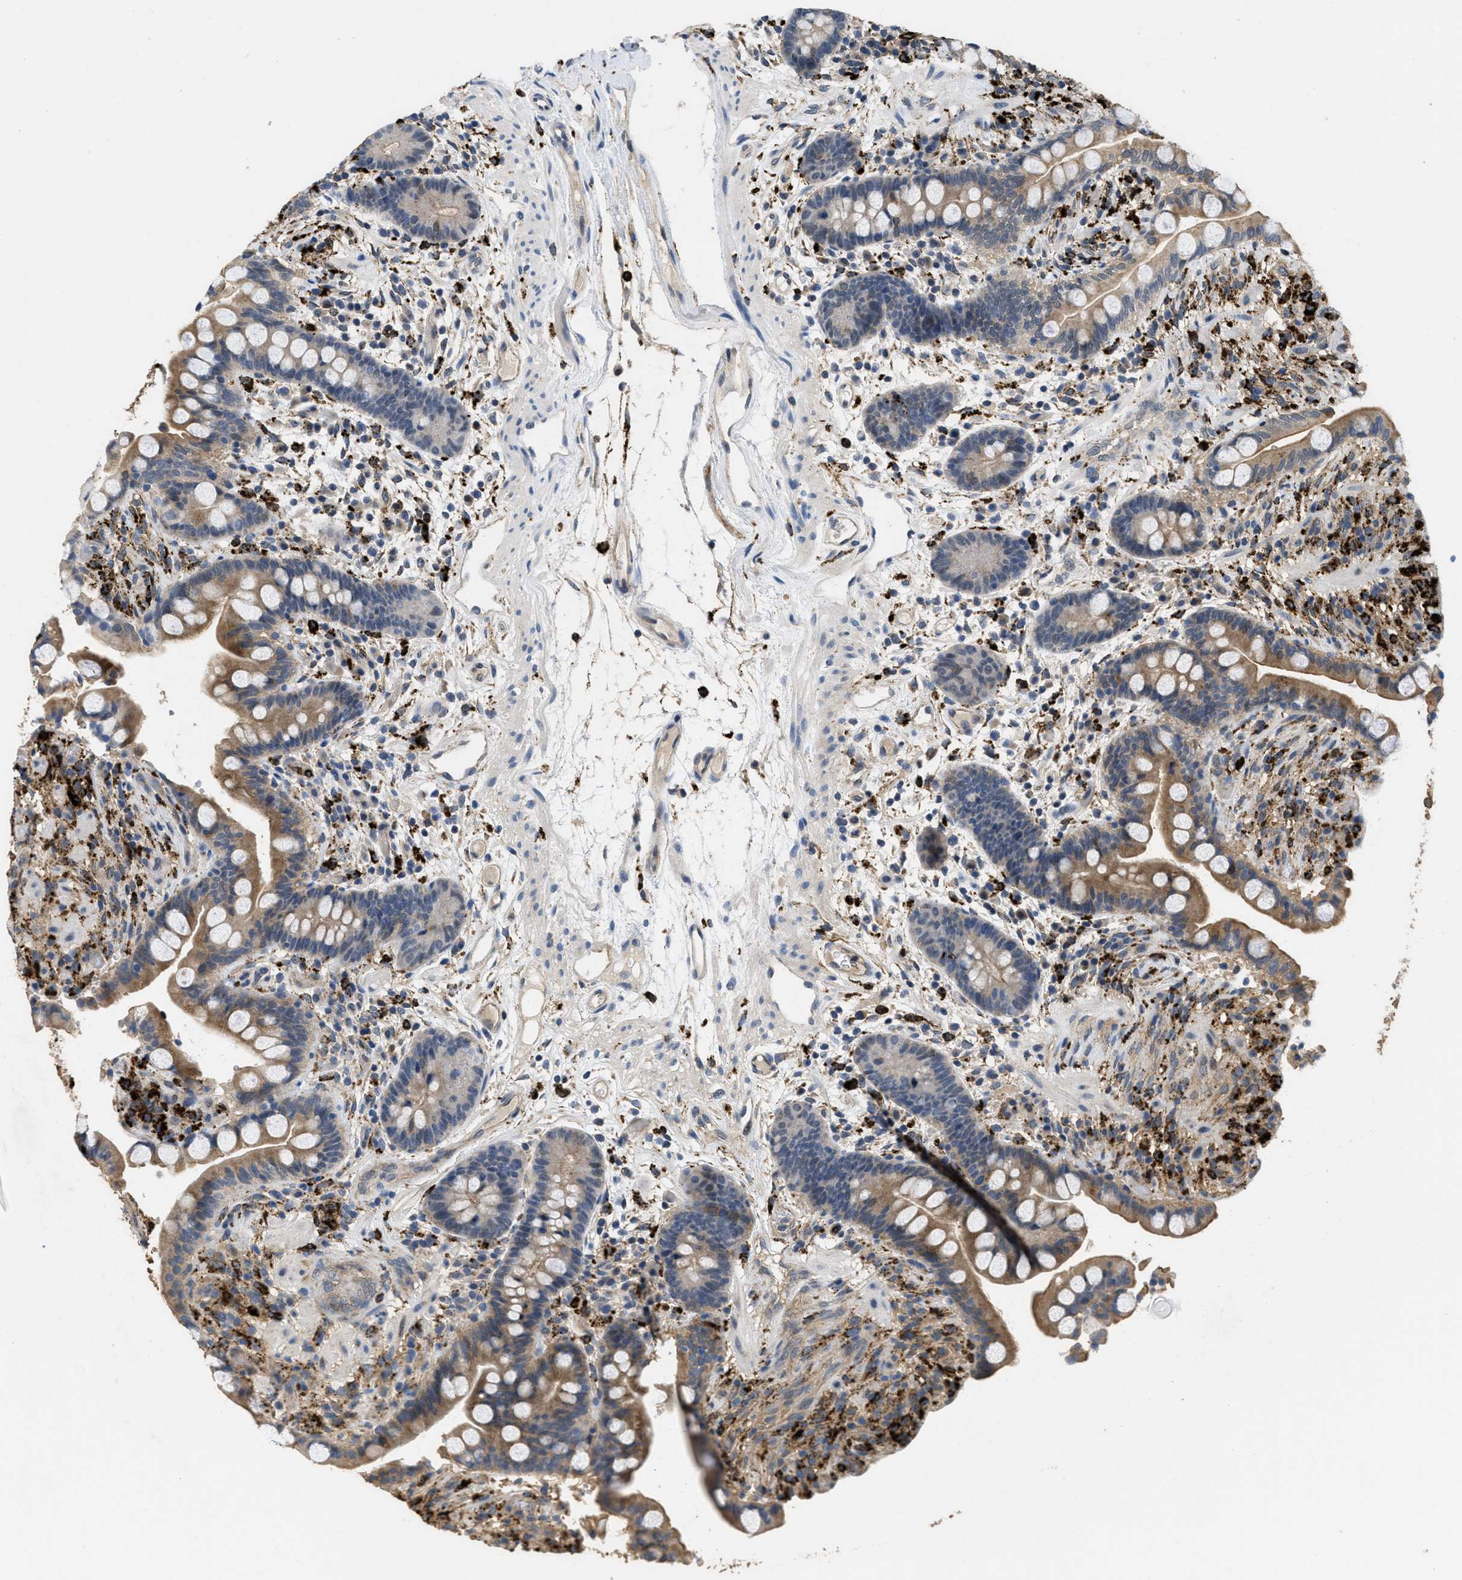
{"staining": {"intensity": "weak", "quantity": ">75%", "location": "cytoplasmic/membranous"}, "tissue": "colon", "cell_type": "Endothelial cells", "image_type": "normal", "snomed": [{"axis": "morphology", "description": "Normal tissue, NOS"}, {"axis": "topography", "description": "Colon"}], "caption": "Endothelial cells show weak cytoplasmic/membranous staining in about >75% of cells in benign colon.", "gene": "BMPR2", "patient": {"sex": "male", "age": 73}}